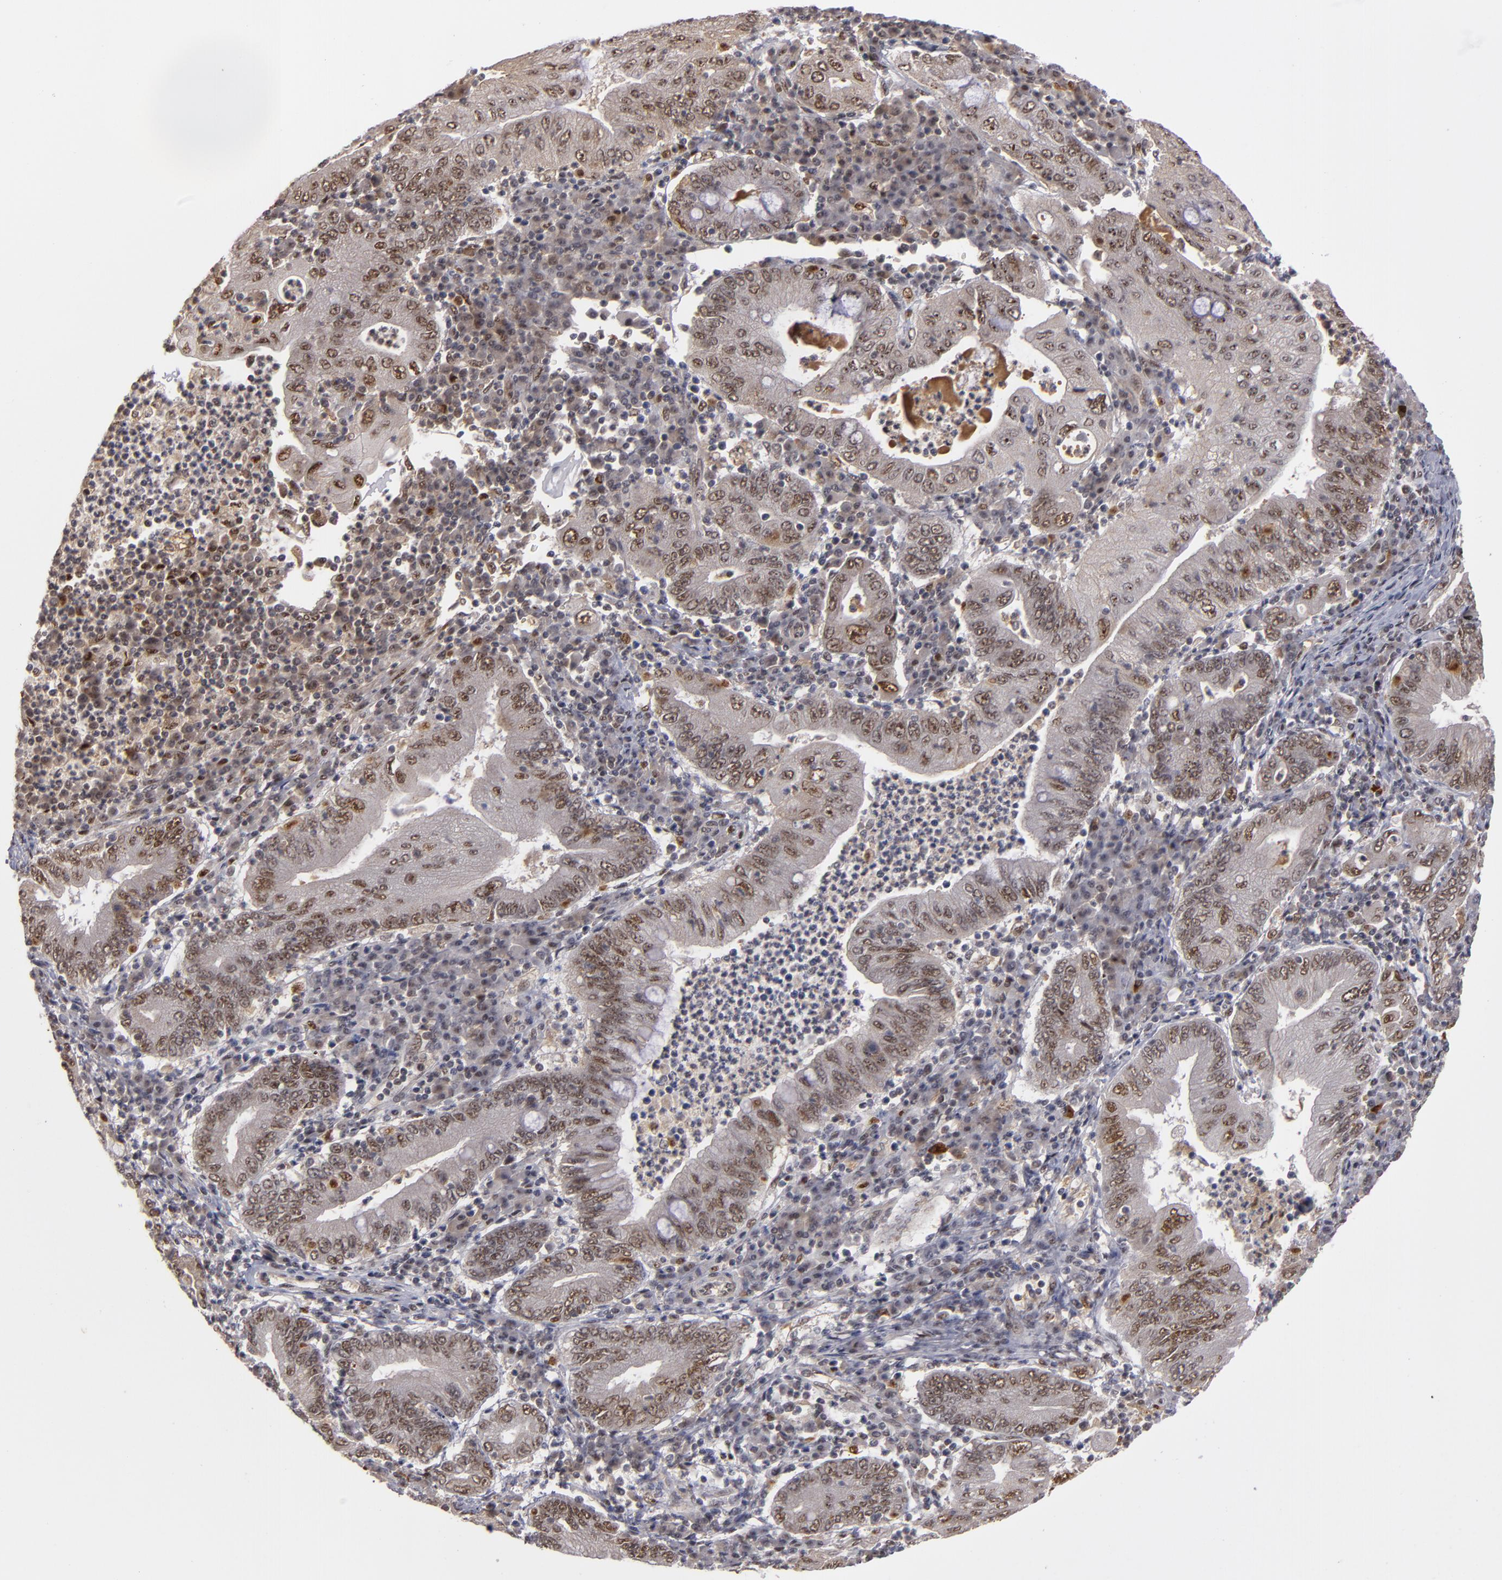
{"staining": {"intensity": "moderate", "quantity": "25%-75%", "location": "nuclear"}, "tissue": "stomach cancer", "cell_type": "Tumor cells", "image_type": "cancer", "snomed": [{"axis": "morphology", "description": "Normal tissue, NOS"}, {"axis": "morphology", "description": "Adenocarcinoma, NOS"}, {"axis": "topography", "description": "Esophagus"}, {"axis": "topography", "description": "Stomach, upper"}, {"axis": "topography", "description": "Peripheral nerve tissue"}], "caption": "This micrograph demonstrates immunohistochemistry staining of human stomach cancer (adenocarcinoma), with medium moderate nuclear positivity in about 25%-75% of tumor cells.", "gene": "ZNF234", "patient": {"sex": "male", "age": 62}}